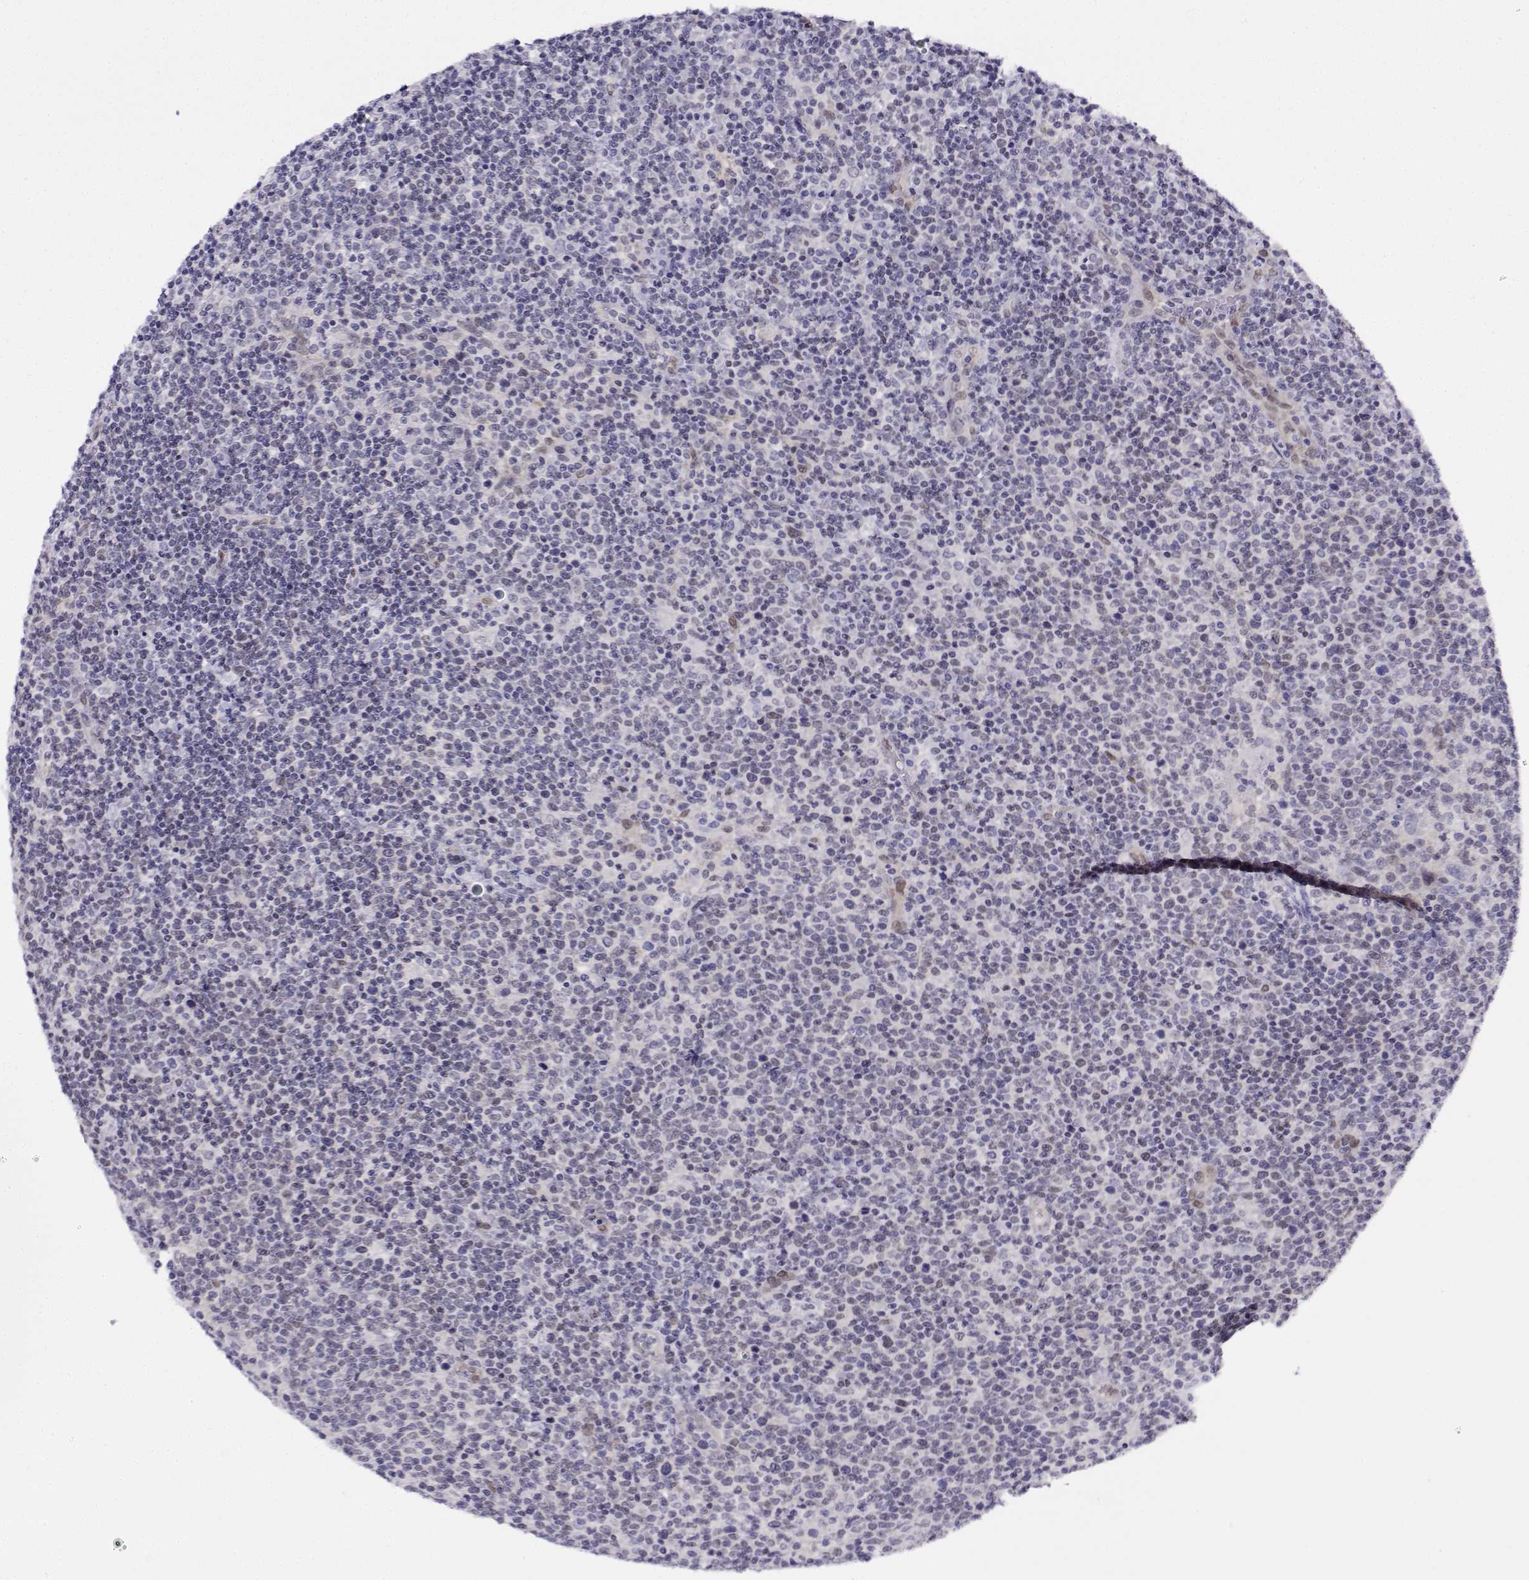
{"staining": {"intensity": "negative", "quantity": "none", "location": "none"}, "tissue": "lymphoma", "cell_type": "Tumor cells", "image_type": "cancer", "snomed": [{"axis": "morphology", "description": "Malignant lymphoma, non-Hodgkin's type, High grade"}, {"axis": "topography", "description": "Lymph node"}], "caption": "This is a photomicrograph of immunohistochemistry staining of lymphoma, which shows no positivity in tumor cells.", "gene": "ERF", "patient": {"sex": "male", "age": 61}}